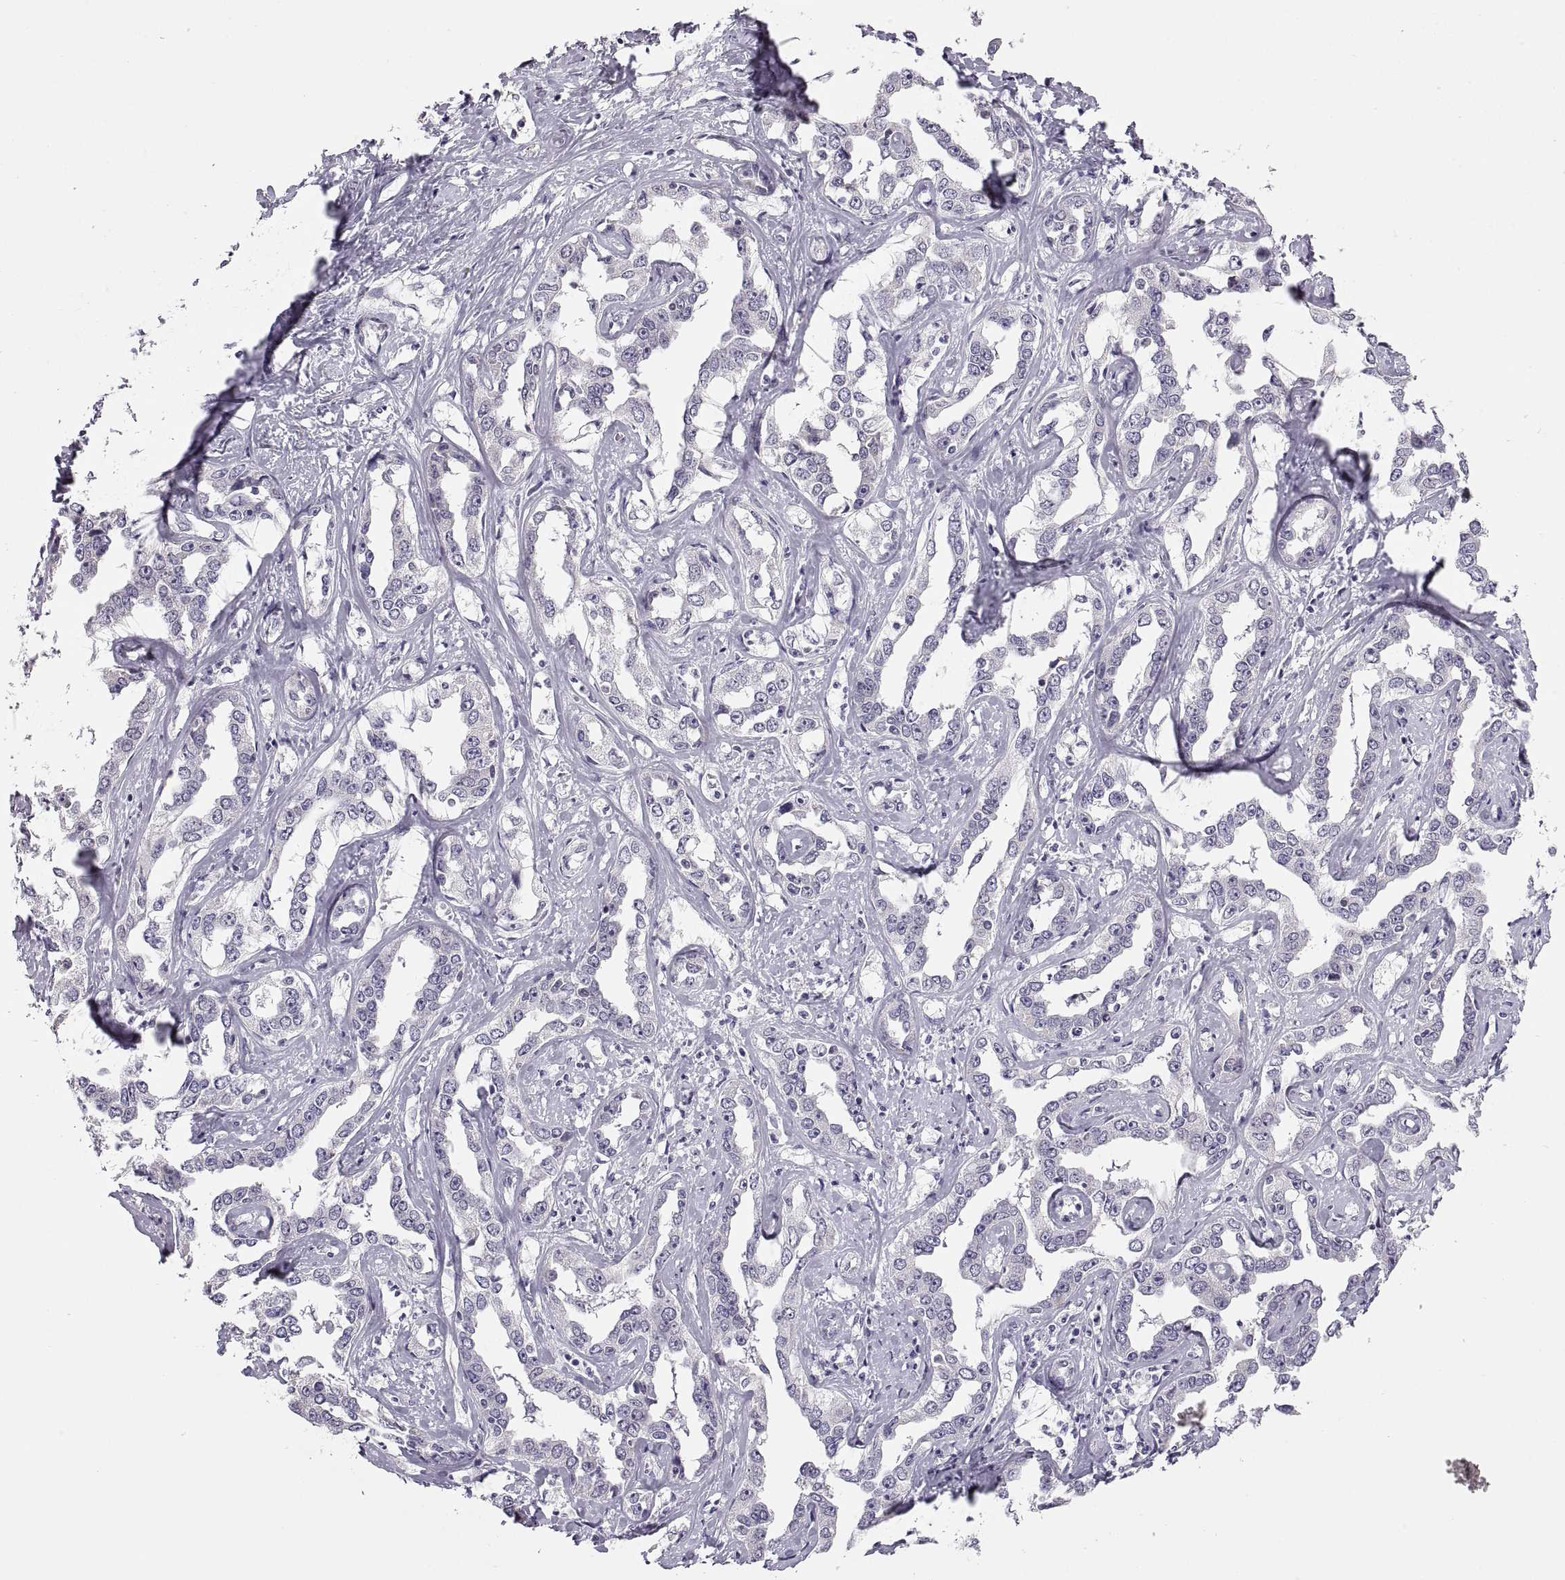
{"staining": {"intensity": "negative", "quantity": "none", "location": "none"}, "tissue": "liver cancer", "cell_type": "Tumor cells", "image_type": "cancer", "snomed": [{"axis": "morphology", "description": "Cholangiocarcinoma"}, {"axis": "topography", "description": "Liver"}], "caption": "Immunohistochemistry photomicrograph of human cholangiocarcinoma (liver) stained for a protein (brown), which displays no expression in tumor cells.", "gene": "MAGEB18", "patient": {"sex": "male", "age": 59}}